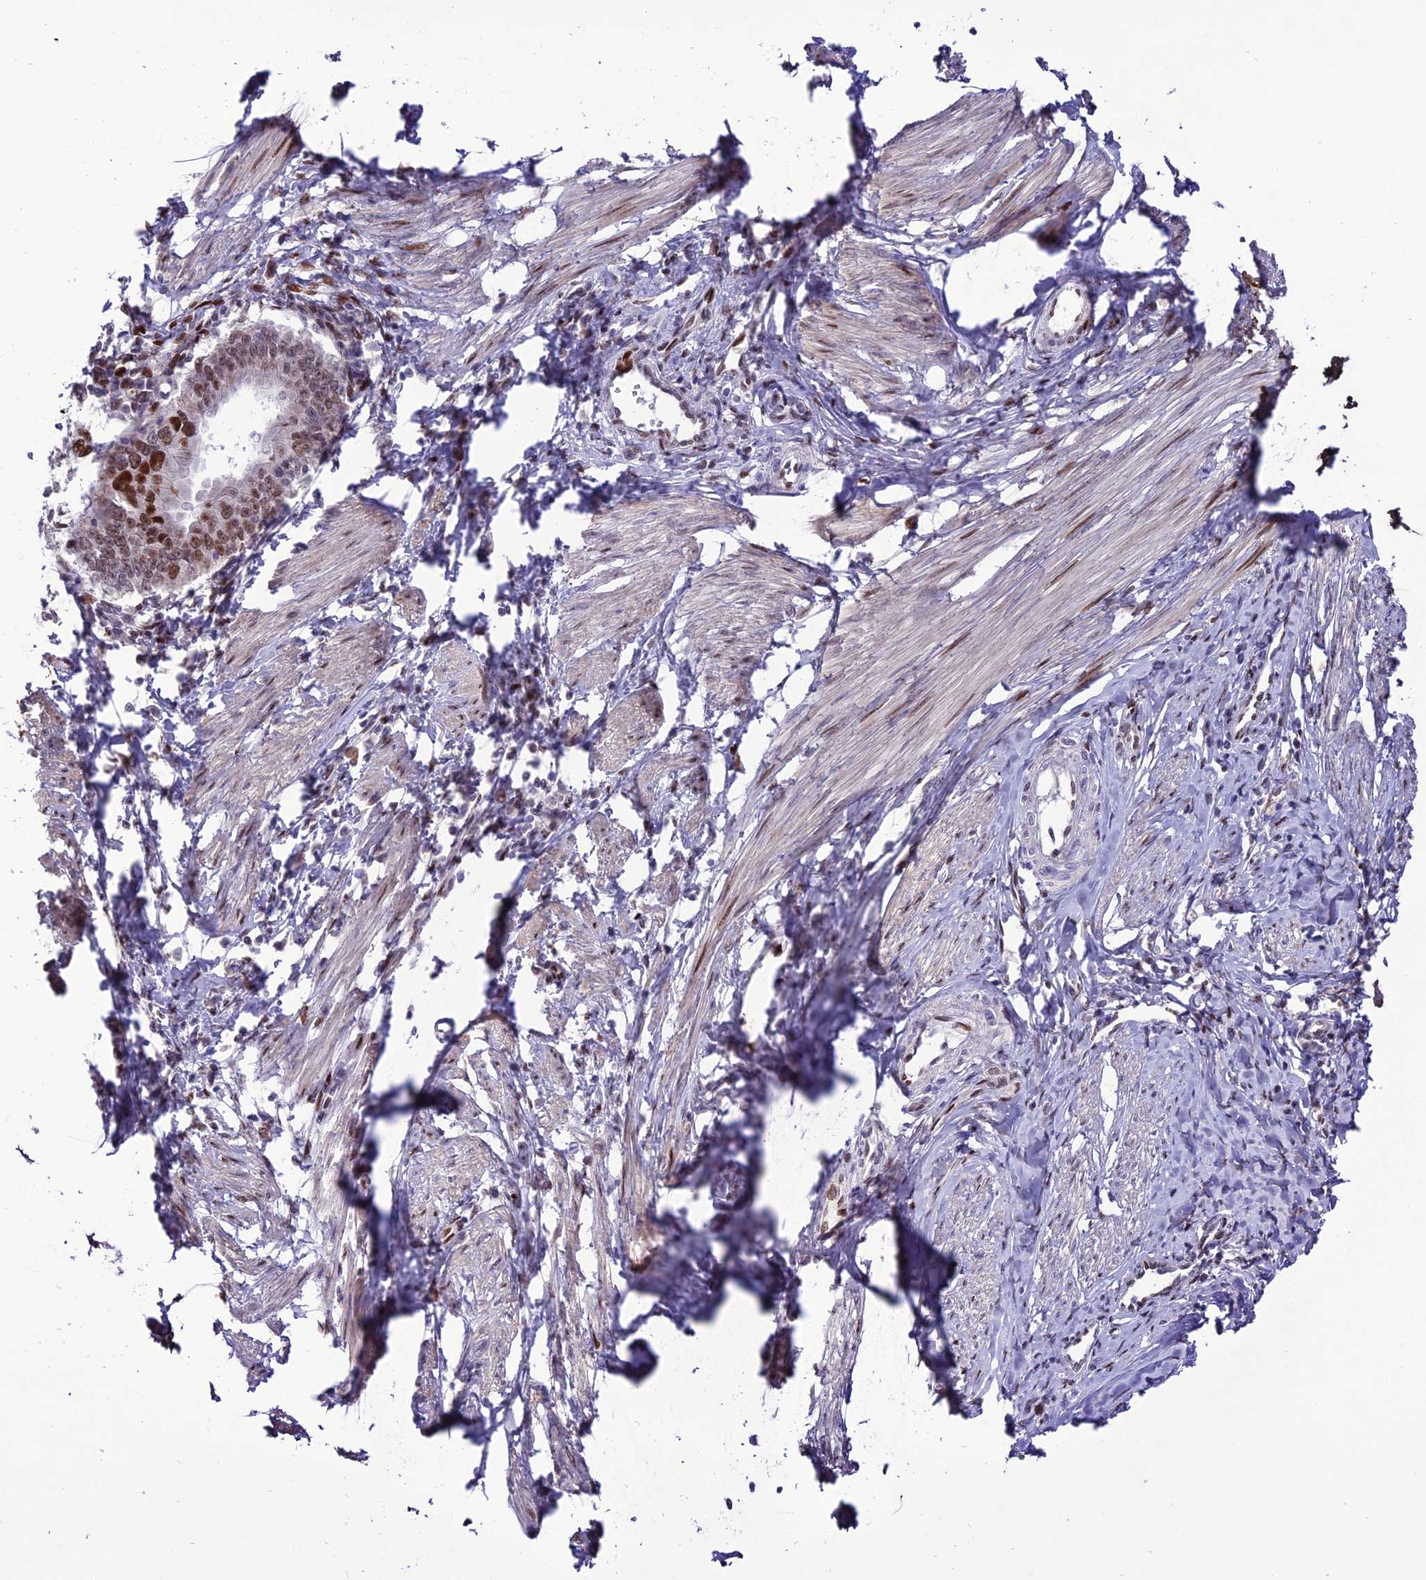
{"staining": {"intensity": "moderate", "quantity": ">75%", "location": "nuclear"}, "tissue": "cervical cancer", "cell_type": "Tumor cells", "image_type": "cancer", "snomed": [{"axis": "morphology", "description": "Adenocarcinoma, NOS"}, {"axis": "topography", "description": "Cervix"}], "caption": "This photomicrograph shows IHC staining of adenocarcinoma (cervical), with medium moderate nuclear positivity in about >75% of tumor cells.", "gene": "ZNF707", "patient": {"sex": "female", "age": 36}}